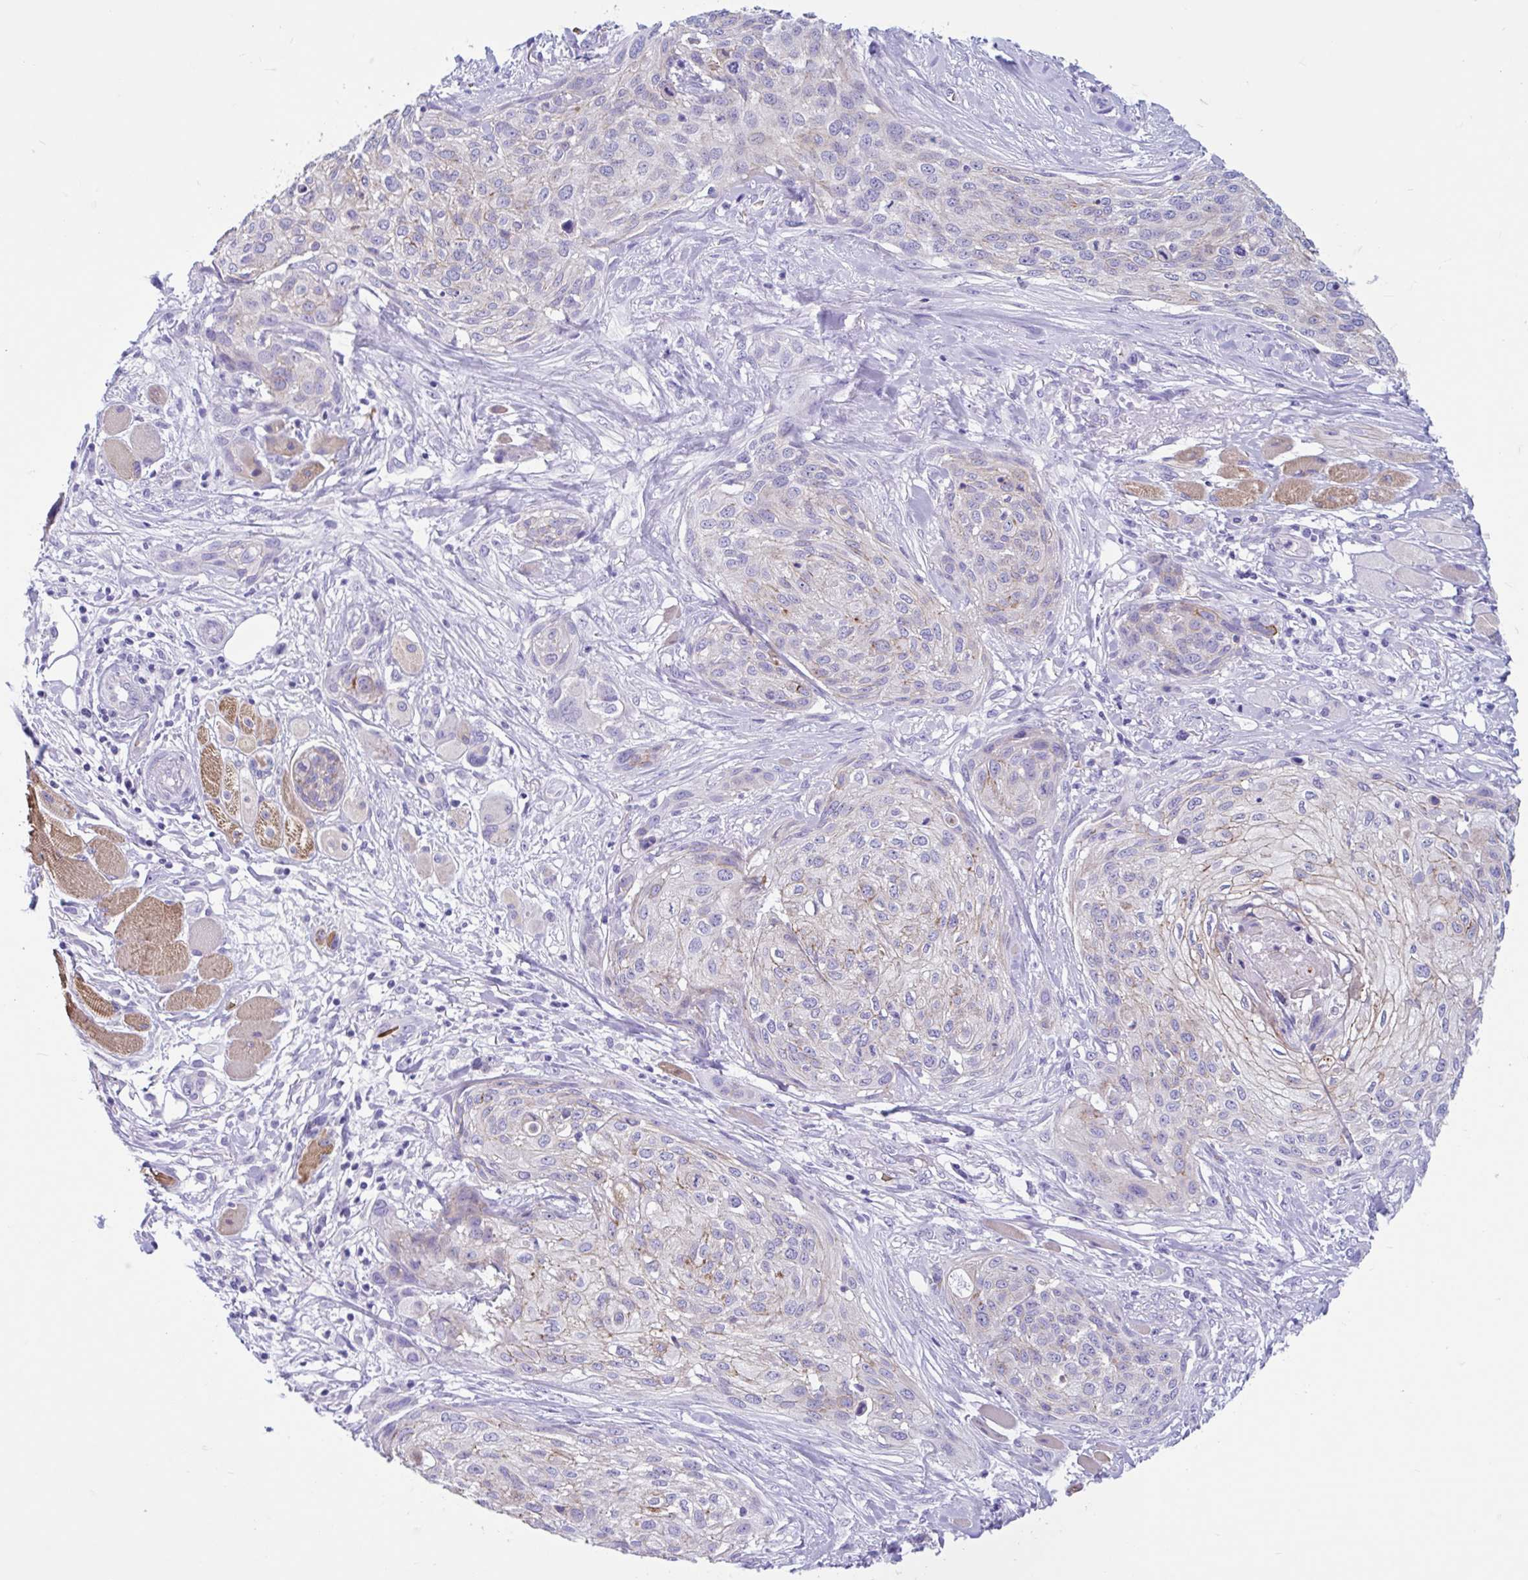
{"staining": {"intensity": "moderate", "quantity": "<25%", "location": "cytoplasmic/membranous"}, "tissue": "skin cancer", "cell_type": "Tumor cells", "image_type": "cancer", "snomed": [{"axis": "morphology", "description": "Squamous cell carcinoma, NOS"}, {"axis": "topography", "description": "Skin"}], "caption": "Skin cancer stained with immunohistochemistry reveals moderate cytoplasmic/membranous staining in approximately <25% of tumor cells.", "gene": "TMEM79", "patient": {"sex": "female", "age": 87}}